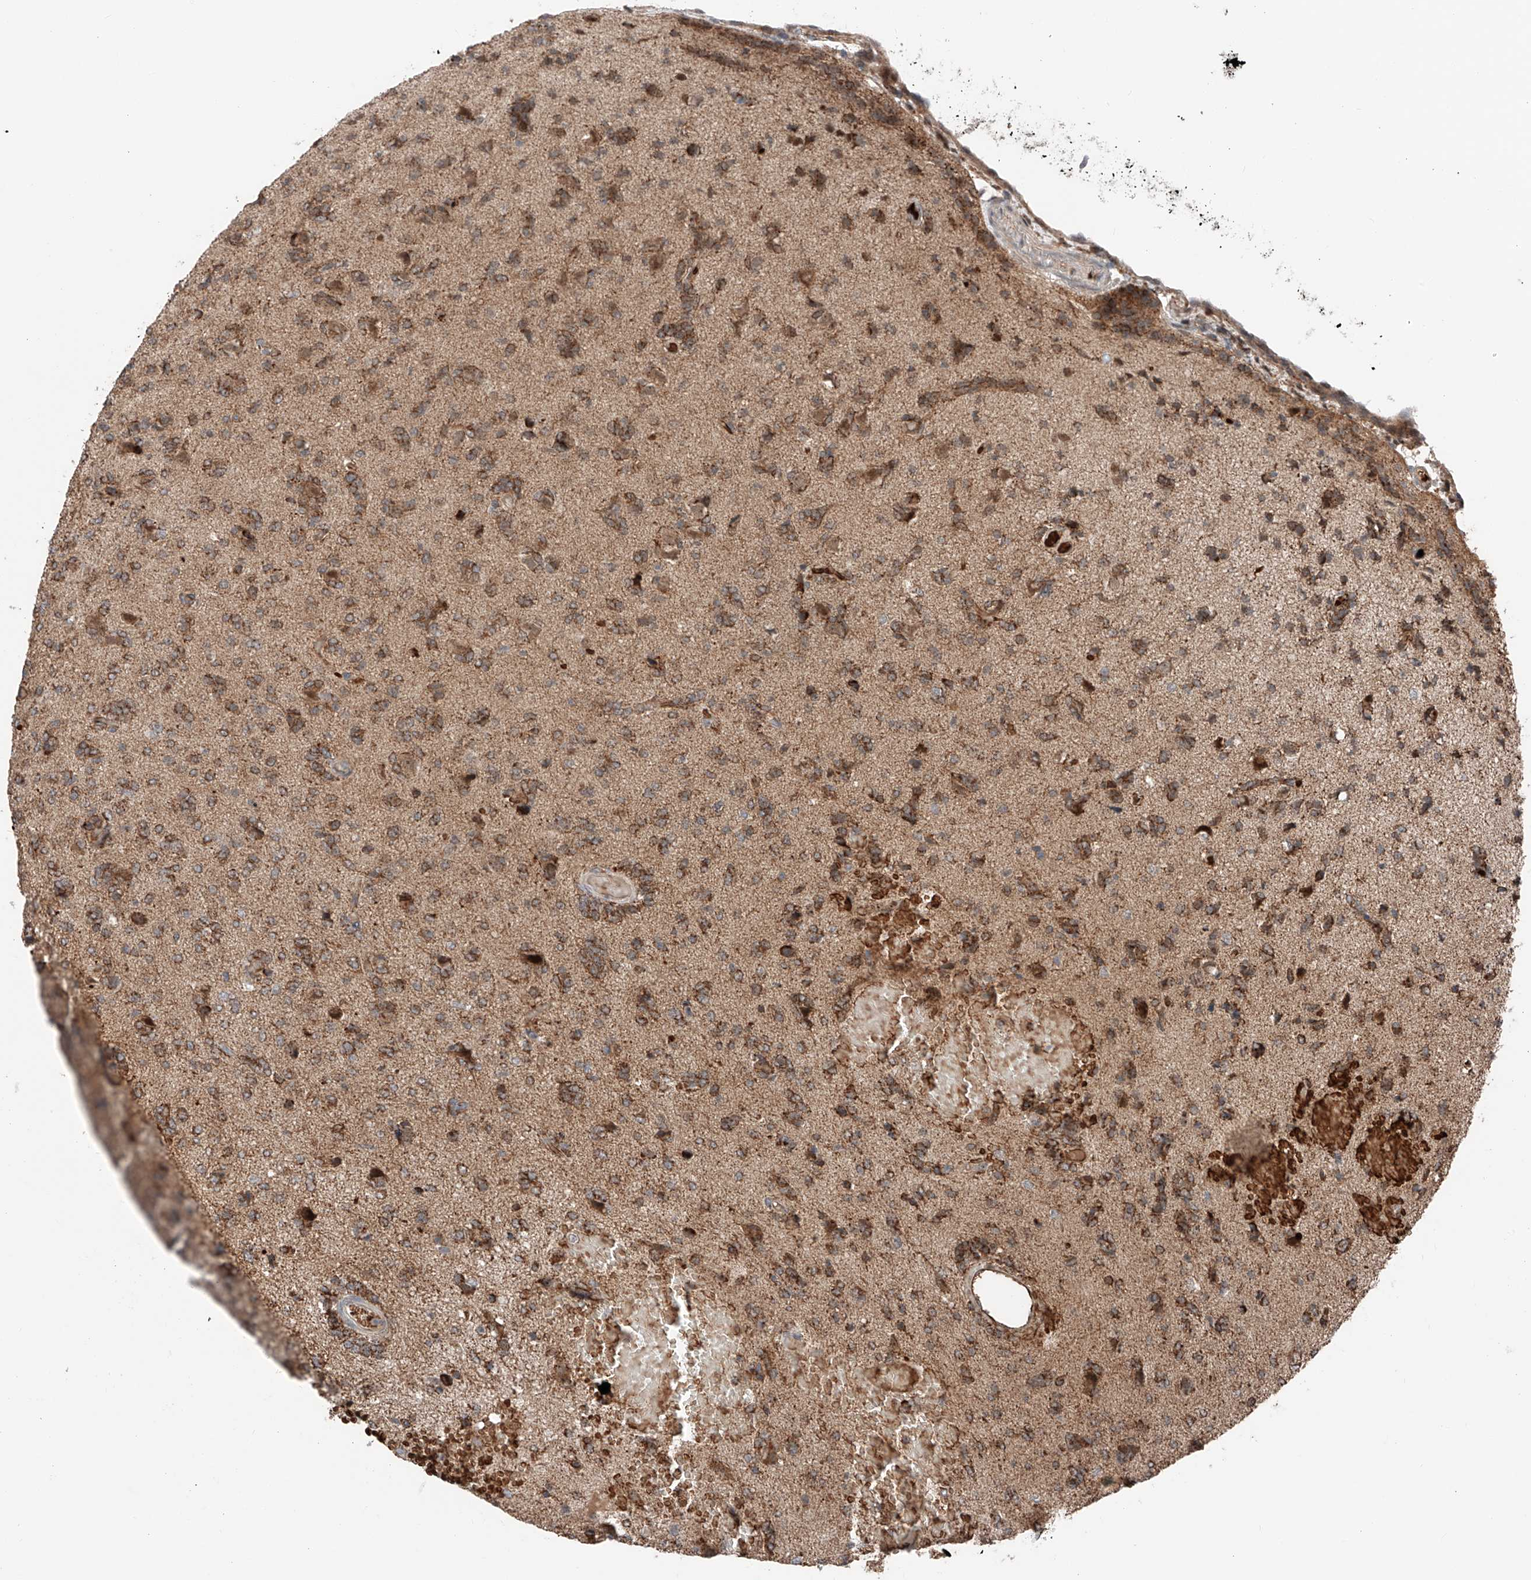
{"staining": {"intensity": "moderate", "quantity": ">75%", "location": "cytoplasmic/membranous"}, "tissue": "glioma", "cell_type": "Tumor cells", "image_type": "cancer", "snomed": [{"axis": "morphology", "description": "Glioma, malignant, High grade"}, {"axis": "topography", "description": "Brain"}], "caption": "DAB immunohistochemical staining of malignant glioma (high-grade) demonstrates moderate cytoplasmic/membranous protein expression in about >75% of tumor cells.", "gene": "ZSCAN29", "patient": {"sex": "female", "age": 59}}